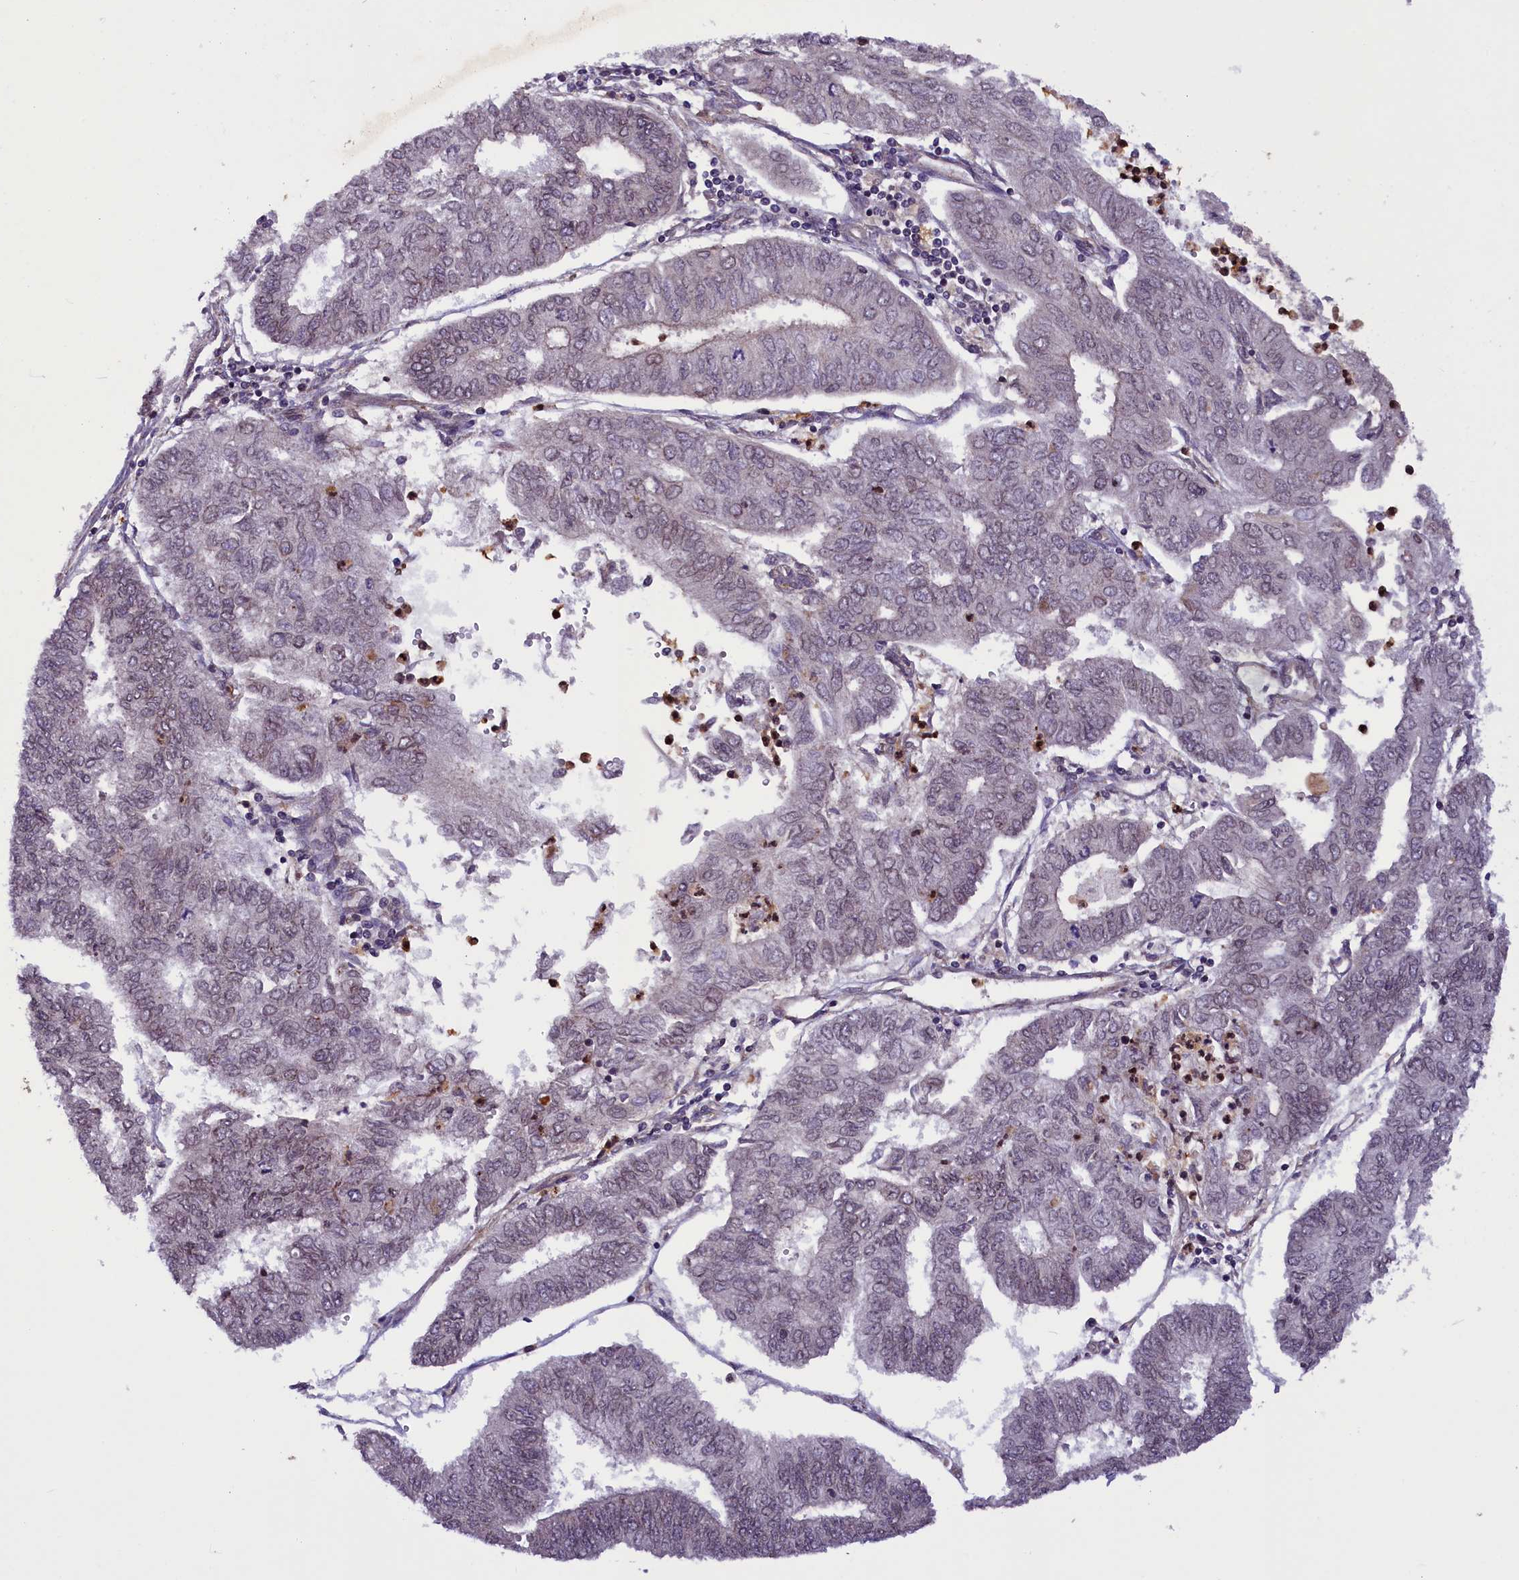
{"staining": {"intensity": "weak", "quantity": "25%-75%", "location": "nuclear"}, "tissue": "endometrial cancer", "cell_type": "Tumor cells", "image_type": "cancer", "snomed": [{"axis": "morphology", "description": "Adenocarcinoma, NOS"}, {"axis": "topography", "description": "Endometrium"}], "caption": "This is a histology image of immunohistochemistry staining of endometrial cancer (adenocarcinoma), which shows weak staining in the nuclear of tumor cells.", "gene": "CCDC125", "patient": {"sex": "female", "age": 68}}